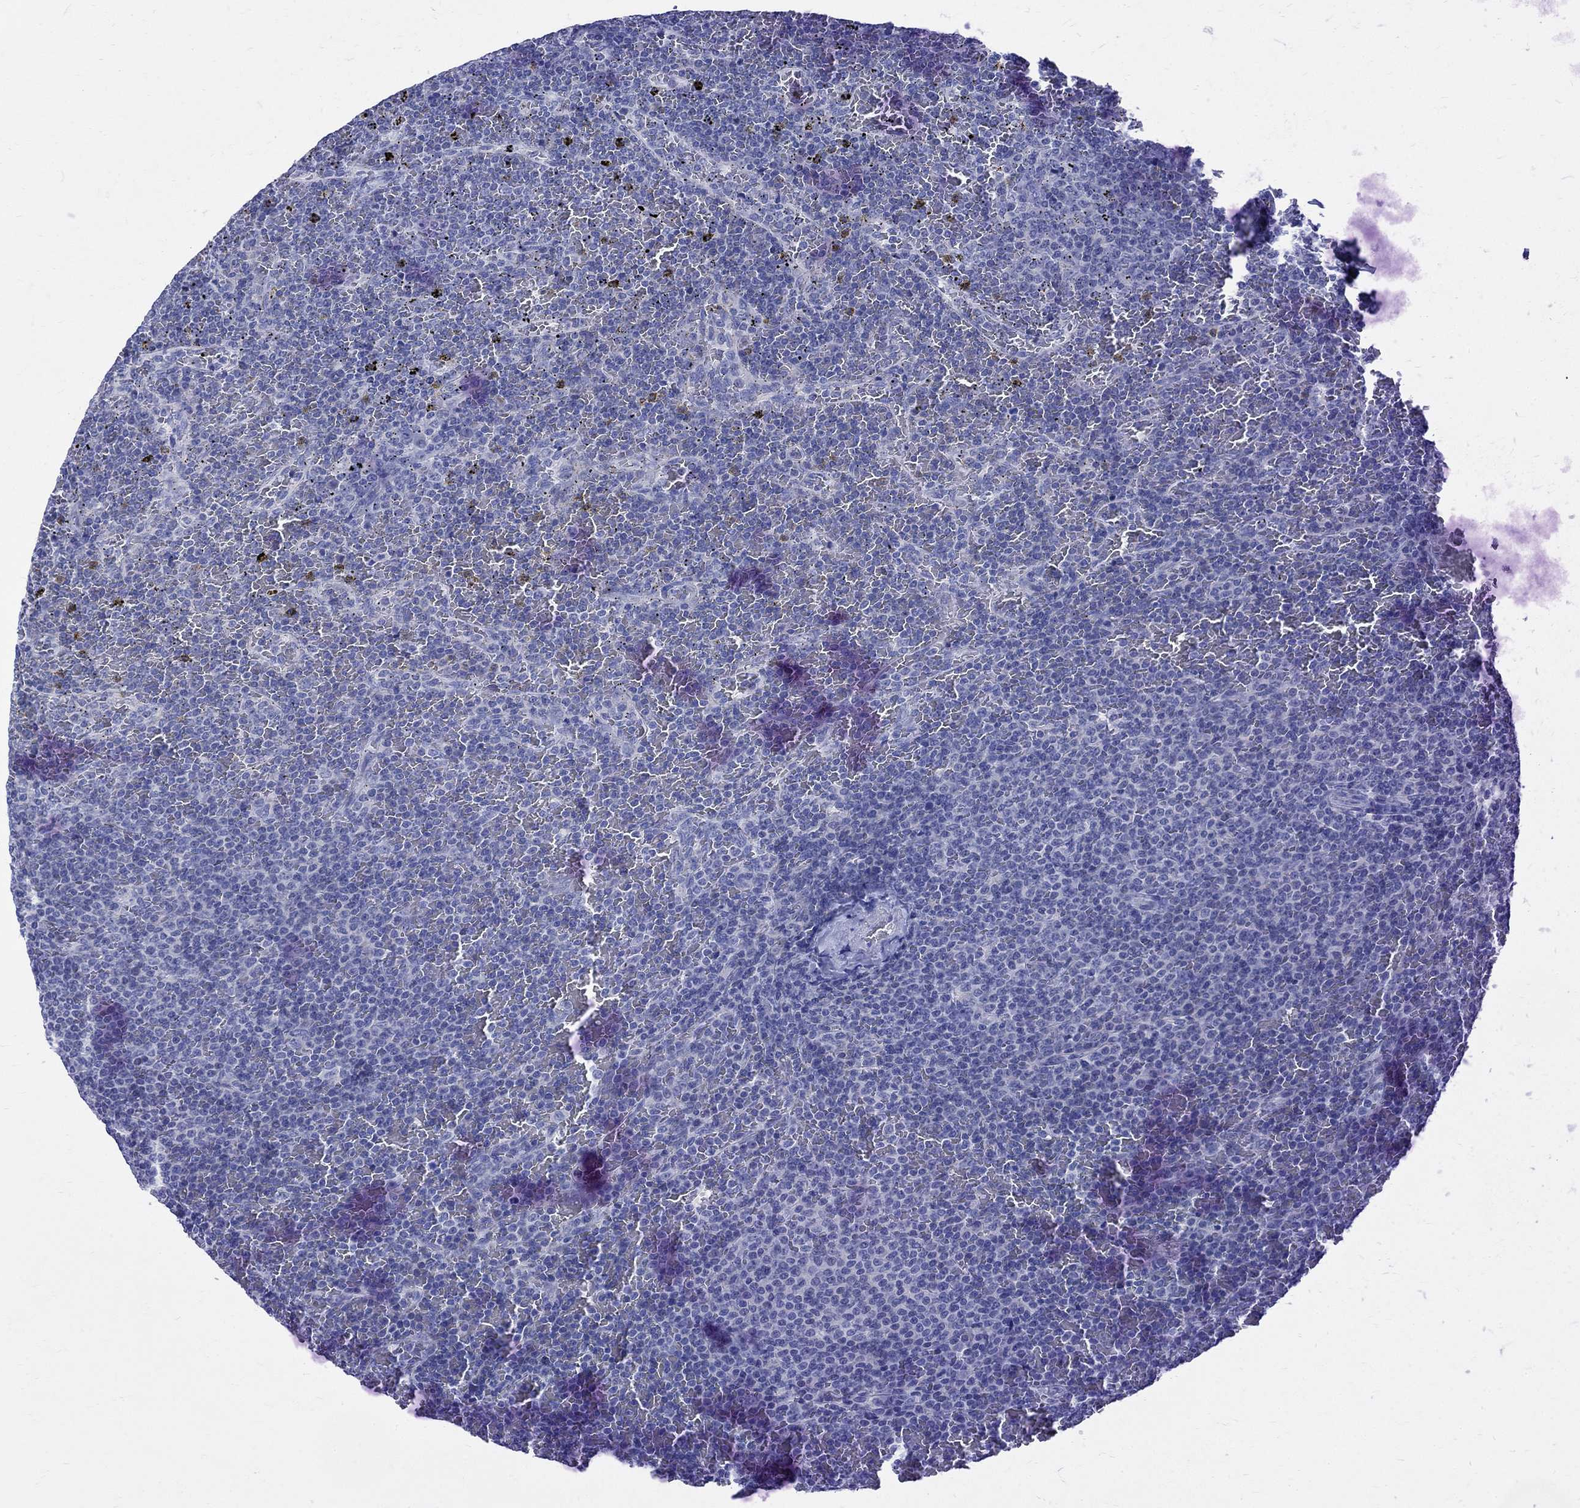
{"staining": {"intensity": "negative", "quantity": "none", "location": "none"}, "tissue": "lymphoma", "cell_type": "Tumor cells", "image_type": "cancer", "snomed": [{"axis": "morphology", "description": "Malignant lymphoma, non-Hodgkin's type, Low grade"}, {"axis": "topography", "description": "Spleen"}], "caption": "Tumor cells show no significant protein staining in malignant lymphoma, non-Hodgkin's type (low-grade). (Brightfield microscopy of DAB (3,3'-diaminobenzidine) immunohistochemistry at high magnification).", "gene": "MAGEB6", "patient": {"sex": "female", "age": 77}}